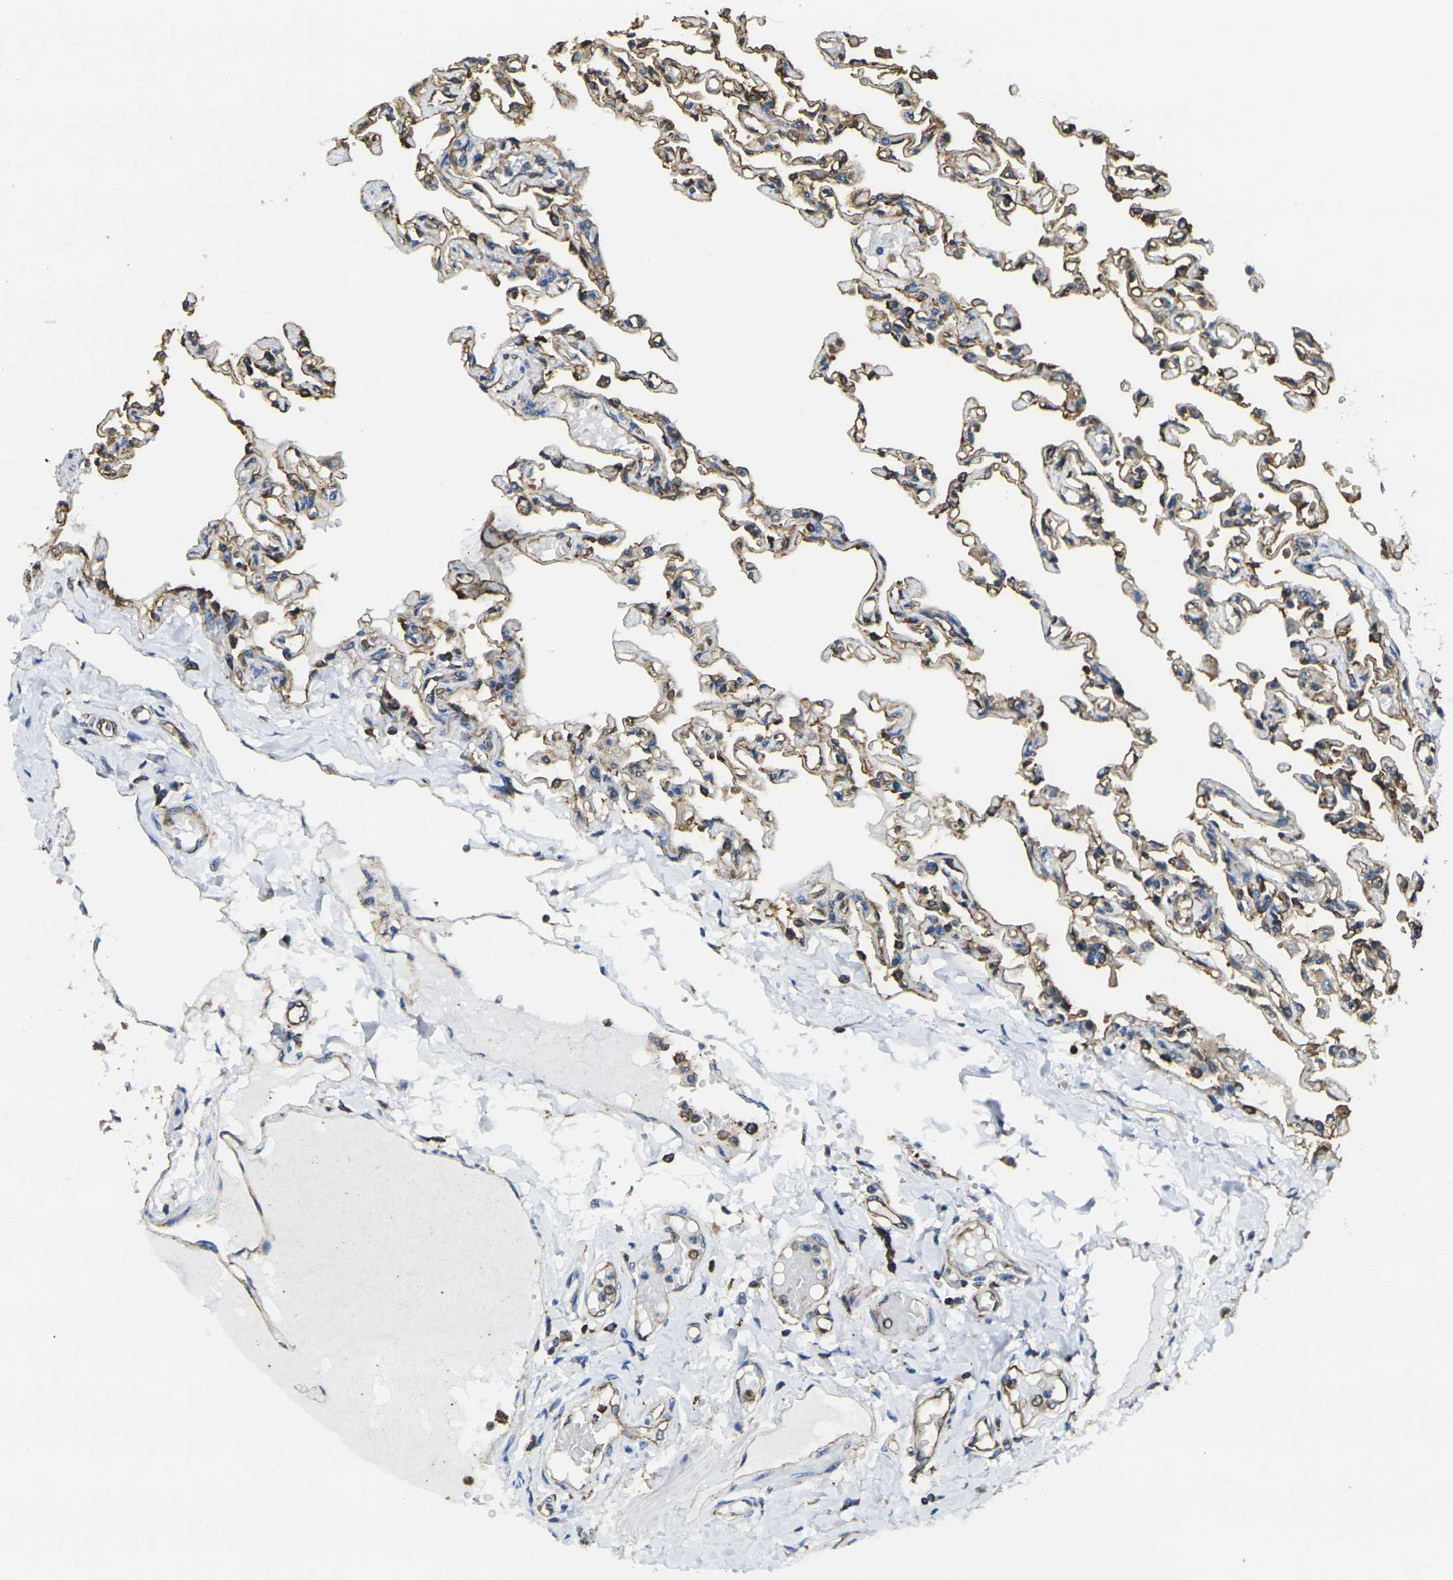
{"staining": {"intensity": "moderate", "quantity": "25%-75%", "location": "cytoplasmic/membranous"}, "tissue": "lung", "cell_type": "Alveolar cells", "image_type": "normal", "snomed": [{"axis": "morphology", "description": "Normal tissue, NOS"}, {"axis": "topography", "description": "Lung"}], "caption": "This is an image of immunohistochemistry staining of normal lung, which shows moderate expression in the cytoplasmic/membranous of alveolar cells.", "gene": "FAM110D", "patient": {"sex": "male", "age": 21}}